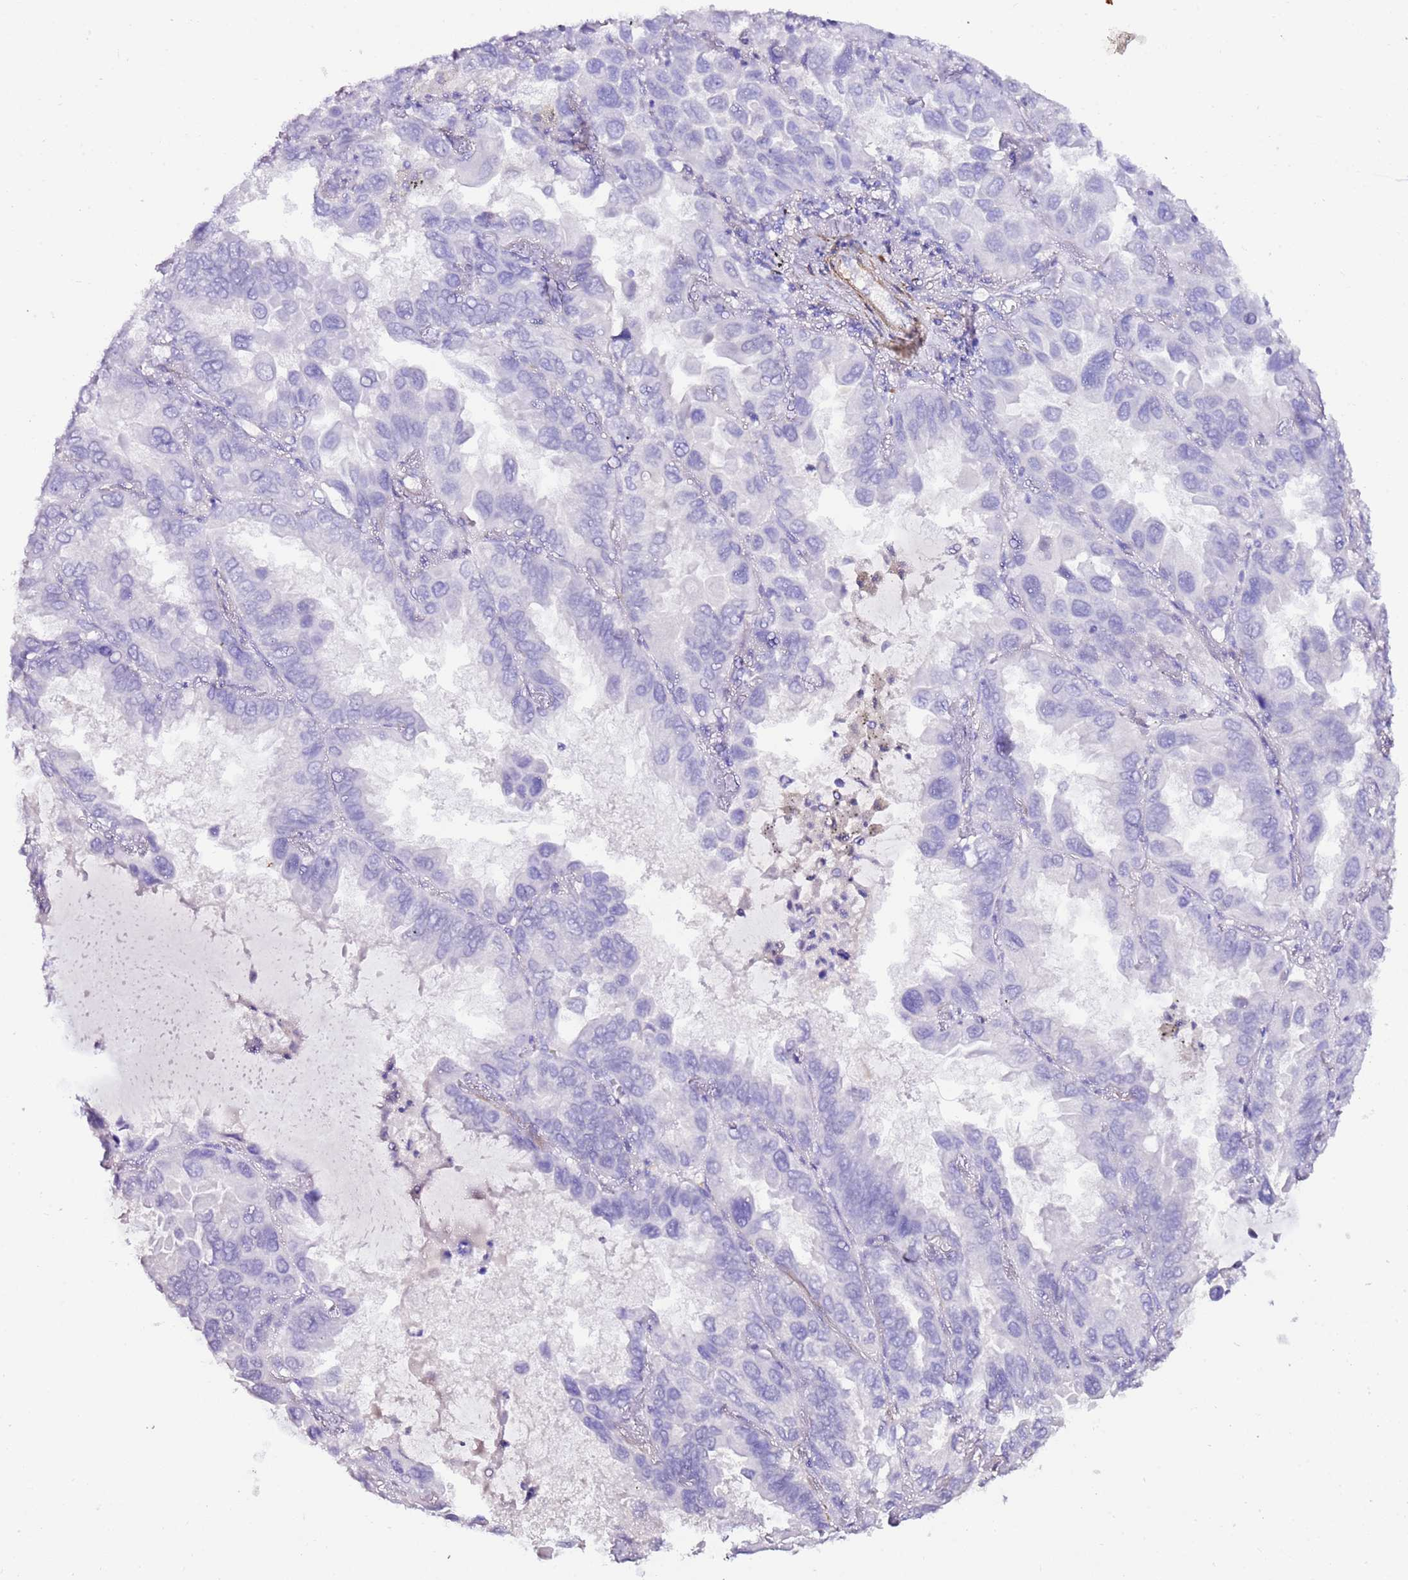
{"staining": {"intensity": "negative", "quantity": "none", "location": "none"}, "tissue": "lung cancer", "cell_type": "Tumor cells", "image_type": "cancer", "snomed": [{"axis": "morphology", "description": "Adenocarcinoma, NOS"}, {"axis": "topography", "description": "Lung"}], "caption": "Immunohistochemistry (IHC) histopathology image of neoplastic tissue: adenocarcinoma (lung) stained with DAB exhibits no significant protein staining in tumor cells.", "gene": "ART5", "patient": {"sex": "male", "age": 64}}